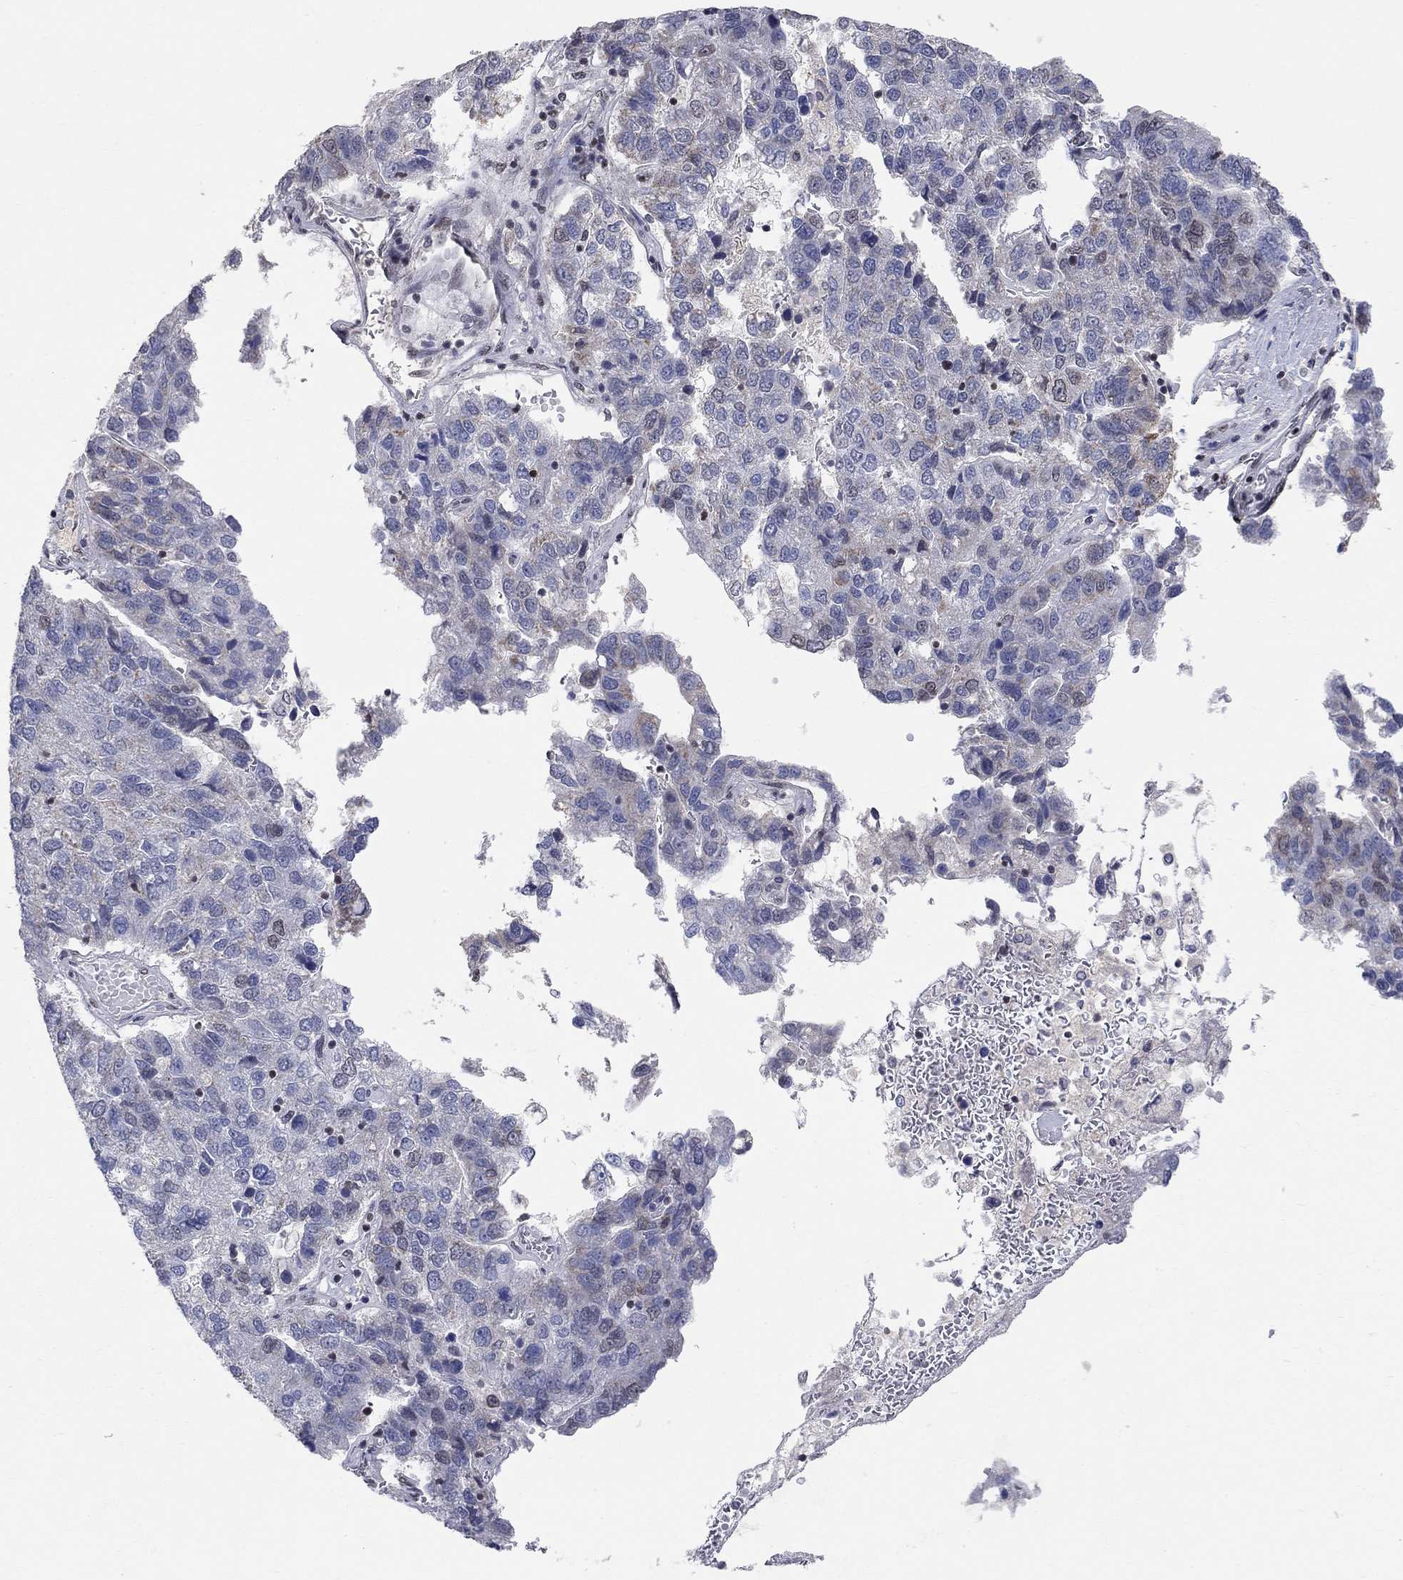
{"staining": {"intensity": "negative", "quantity": "none", "location": "none"}, "tissue": "pancreatic cancer", "cell_type": "Tumor cells", "image_type": "cancer", "snomed": [{"axis": "morphology", "description": "Adenocarcinoma, NOS"}, {"axis": "topography", "description": "Pancreas"}], "caption": "IHC image of pancreatic cancer (adenocarcinoma) stained for a protein (brown), which exhibits no expression in tumor cells.", "gene": "KLF12", "patient": {"sex": "female", "age": 61}}